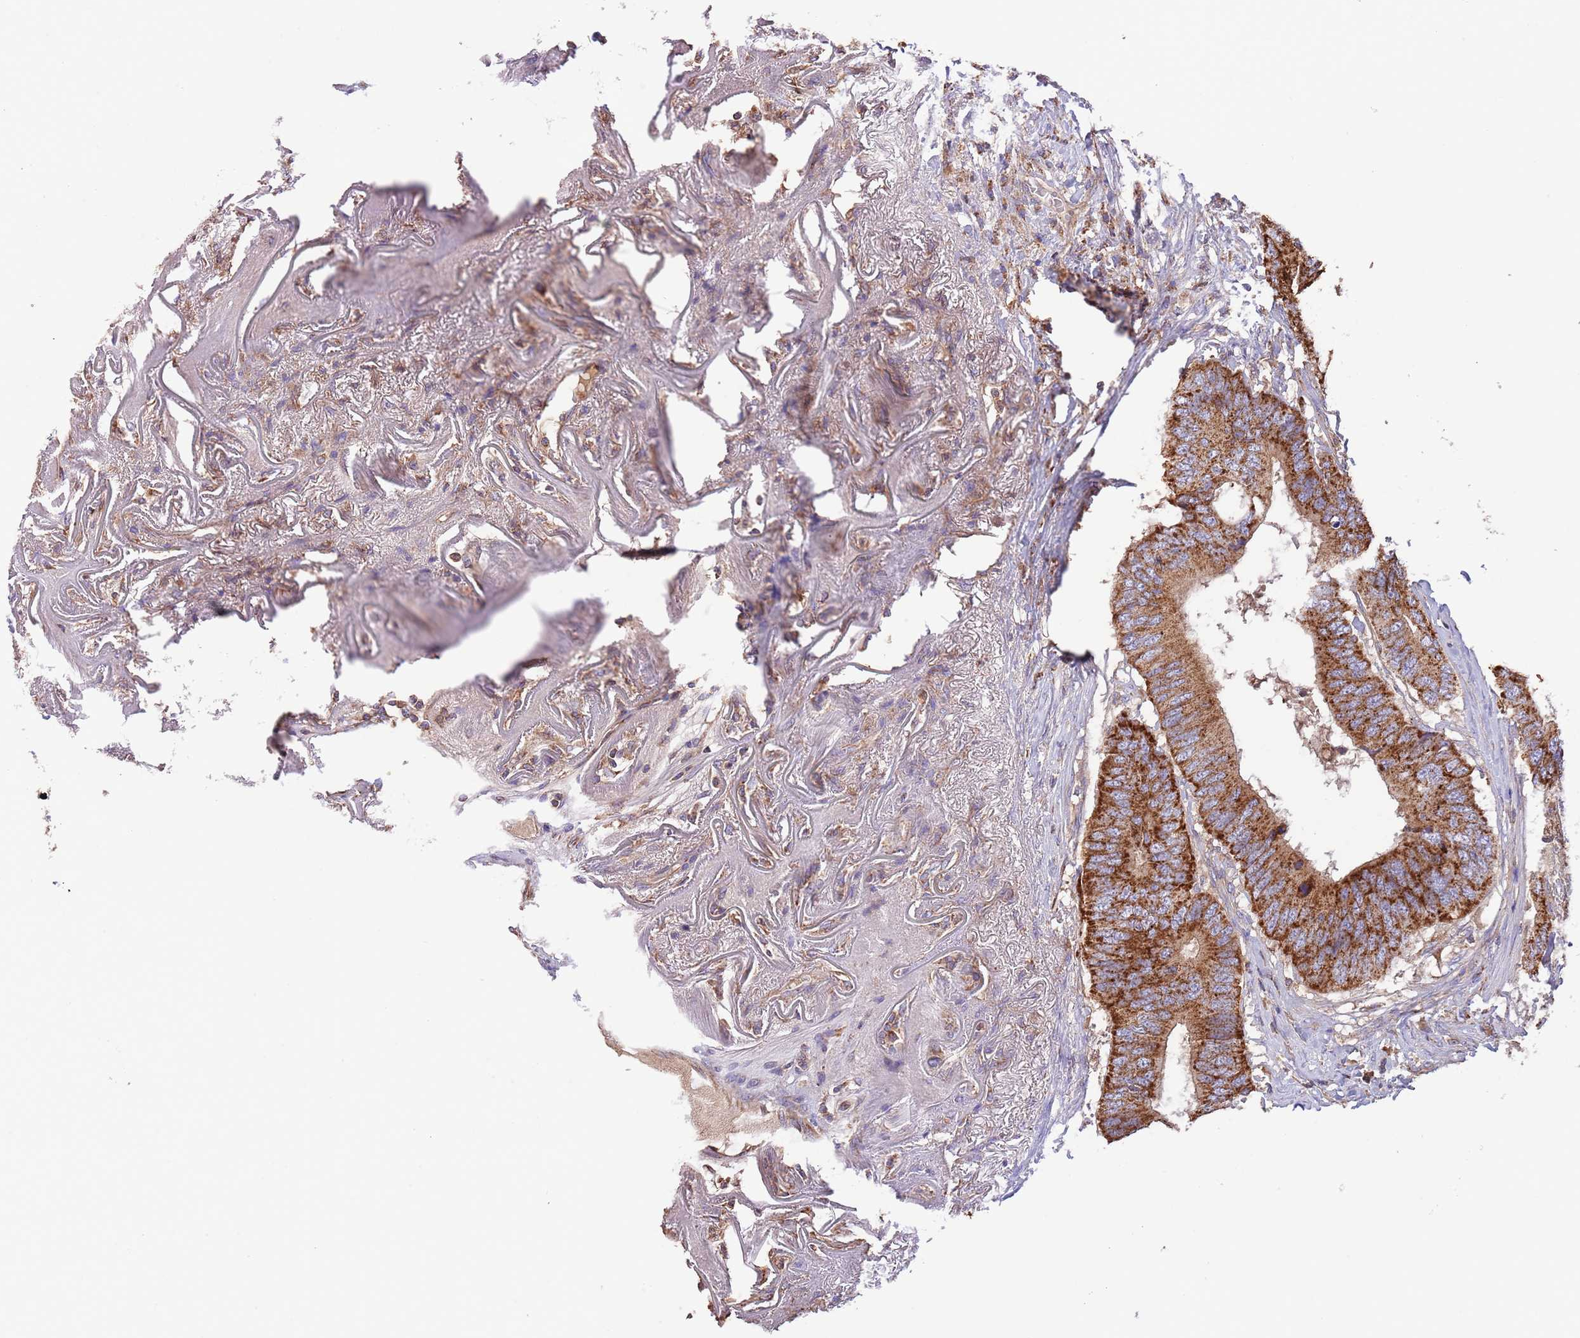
{"staining": {"intensity": "strong", "quantity": ">75%", "location": "cytoplasmic/membranous"}, "tissue": "colorectal cancer", "cell_type": "Tumor cells", "image_type": "cancer", "snomed": [{"axis": "morphology", "description": "Adenocarcinoma, NOS"}, {"axis": "topography", "description": "Colon"}], "caption": "Immunohistochemistry (IHC) image of neoplastic tissue: colorectal adenocarcinoma stained using immunohistochemistry (IHC) shows high levels of strong protein expression localized specifically in the cytoplasmic/membranous of tumor cells, appearing as a cytoplasmic/membranous brown color.", "gene": "DNAJA3", "patient": {"sex": "male", "age": 71}}